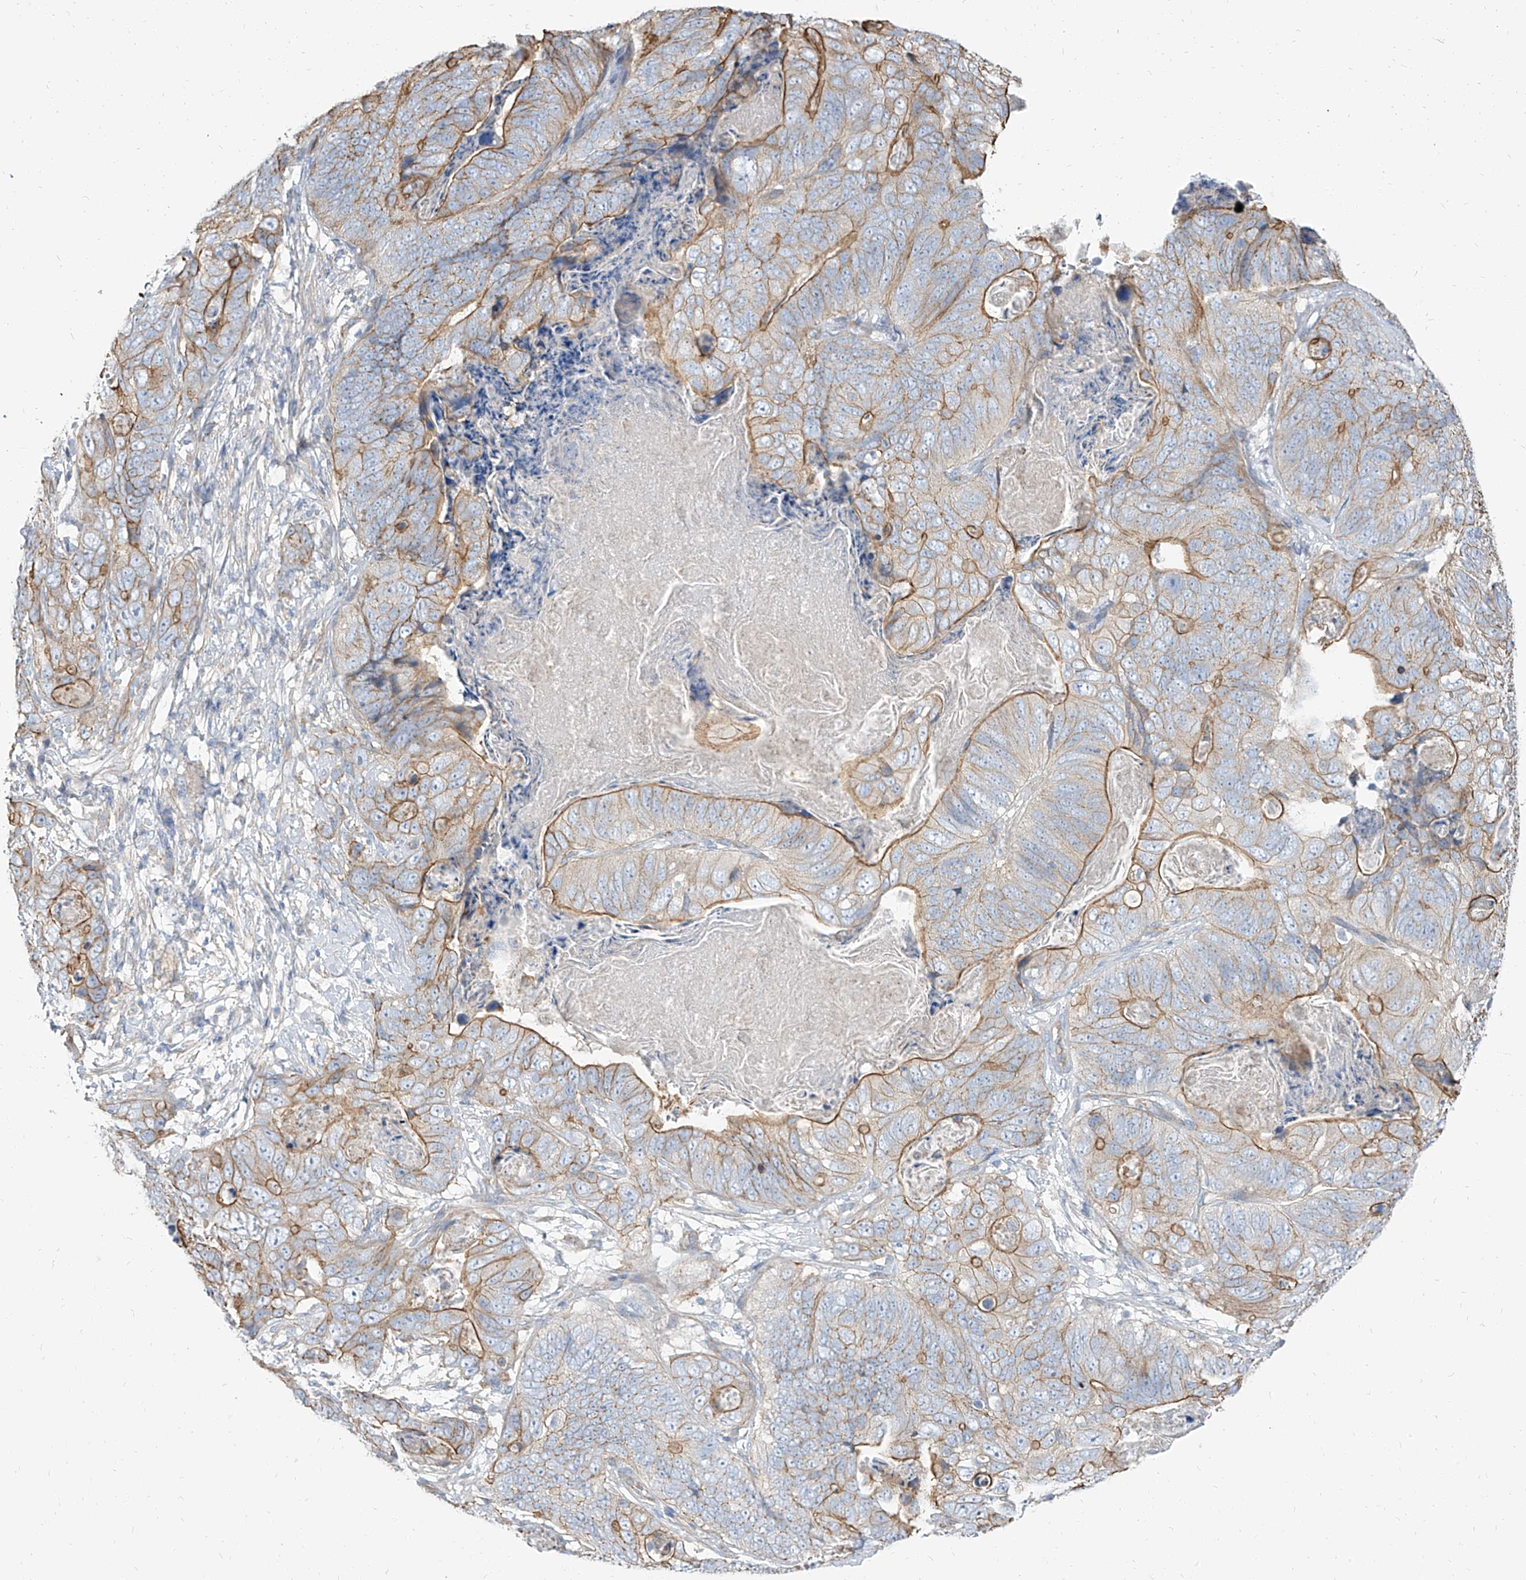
{"staining": {"intensity": "strong", "quantity": "25%-75%", "location": "cytoplasmic/membranous"}, "tissue": "stomach cancer", "cell_type": "Tumor cells", "image_type": "cancer", "snomed": [{"axis": "morphology", "description": "Normal tissue, NOS"}, {"axis": "morphology", "description": "Adenocarcinoma, NOS"}, {"axis": "topography", "description": "Stomach"}], "caption": "Brown immunohistochemical staining in human adenocarcinoma (stomach) shows strong cytoplasmic/membranous positivity in about 25%-75% of tumor cells.", "gene": "TXLNB", "patient": {"sex": "female", "age": 89}}